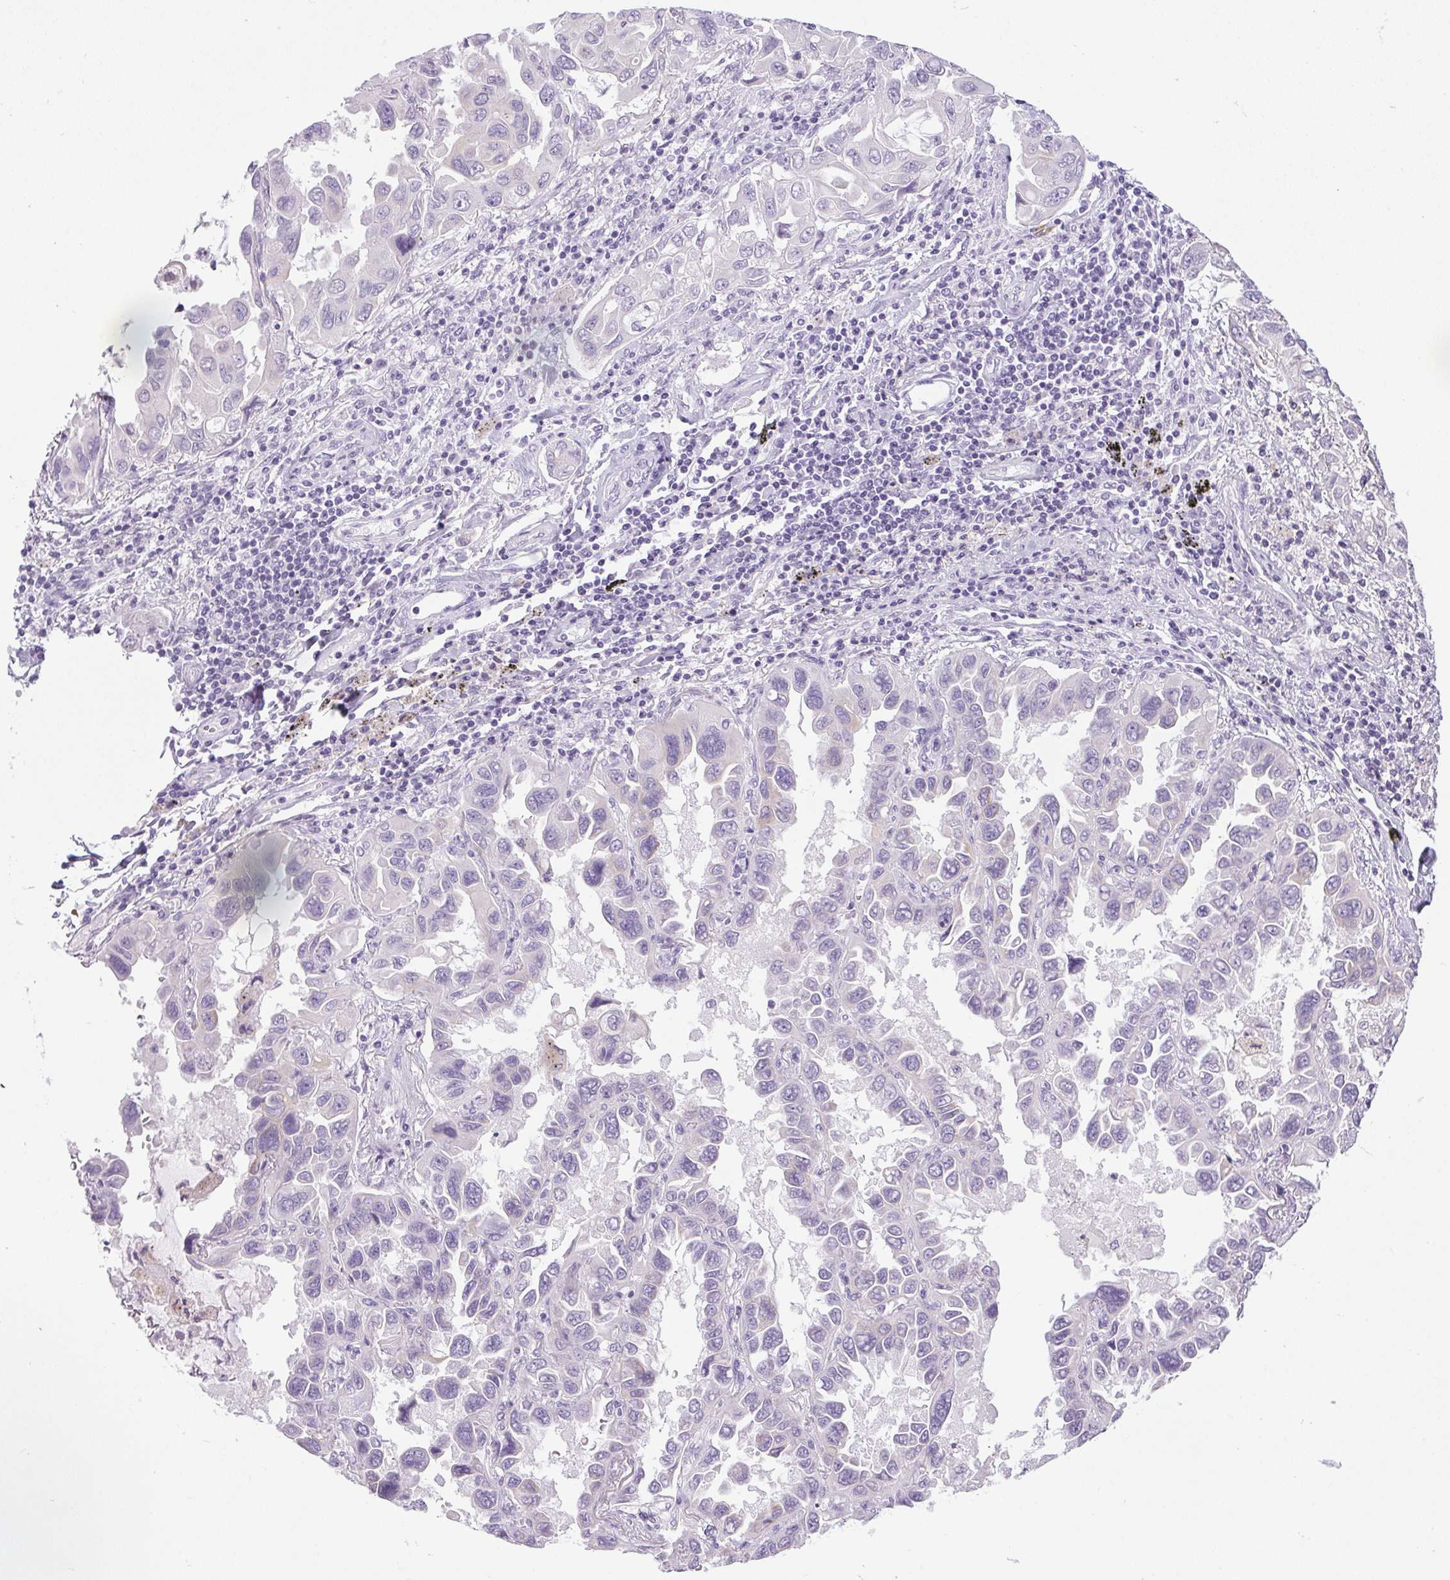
{"staining": {"intensity": "negative", "quantity": "none", "location": "none"}, "tissue": "lung cancer", "cell_type": "Tumor cells", "image_type": "cancer", "snomed": [{"axis": "morphology", "description": "Adenocarcinoma, NOS"}, {"axis": "topography", "description": "Lung"}], "caption": "DAB (3,3'-diaminobenzidine) immunohistochemical staining of human lung cancer demonstrates no significant positivity in tumor cells.", "gene": "POPDC2", "patient": {"sex": "male", "age": 64}}